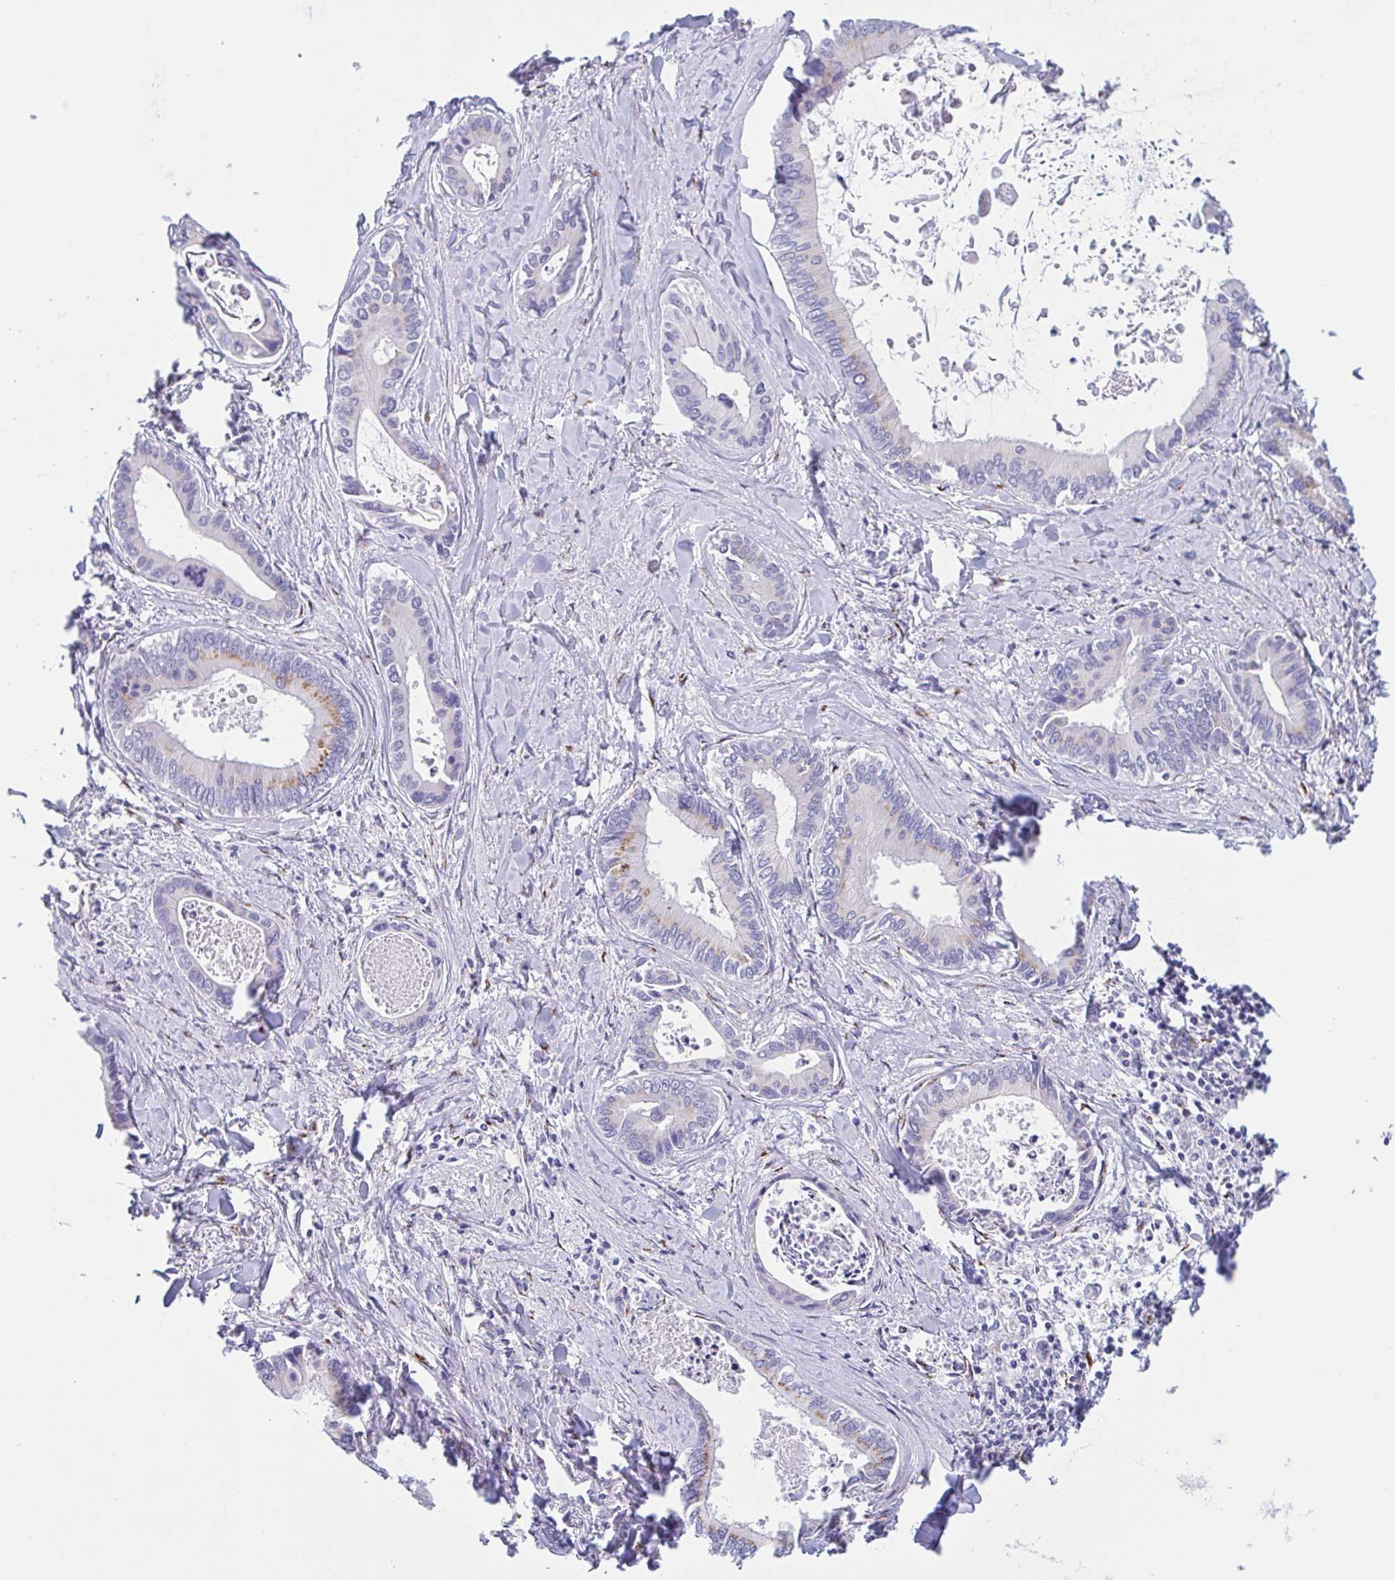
{"staining": {"intensity": "moderate", "quantity": "<25%", "location": "cytoplasmic/membranous"}, "tissue": "liver cancer", "cell_type": "Tumor cells", "image_type": "cancer", "snomed": [{"axis": "morphology", "description": "Cholangiocarcinoma"}, {"axis": "topography", "description": "Liver"}], "caption": "Liver cancer stained for a protein demonstrates moderate cytoplasmic/membranous positivity in tumor cells.", "gene": "SULT1B1", "patient": {"sex": "male", "age": 66}}